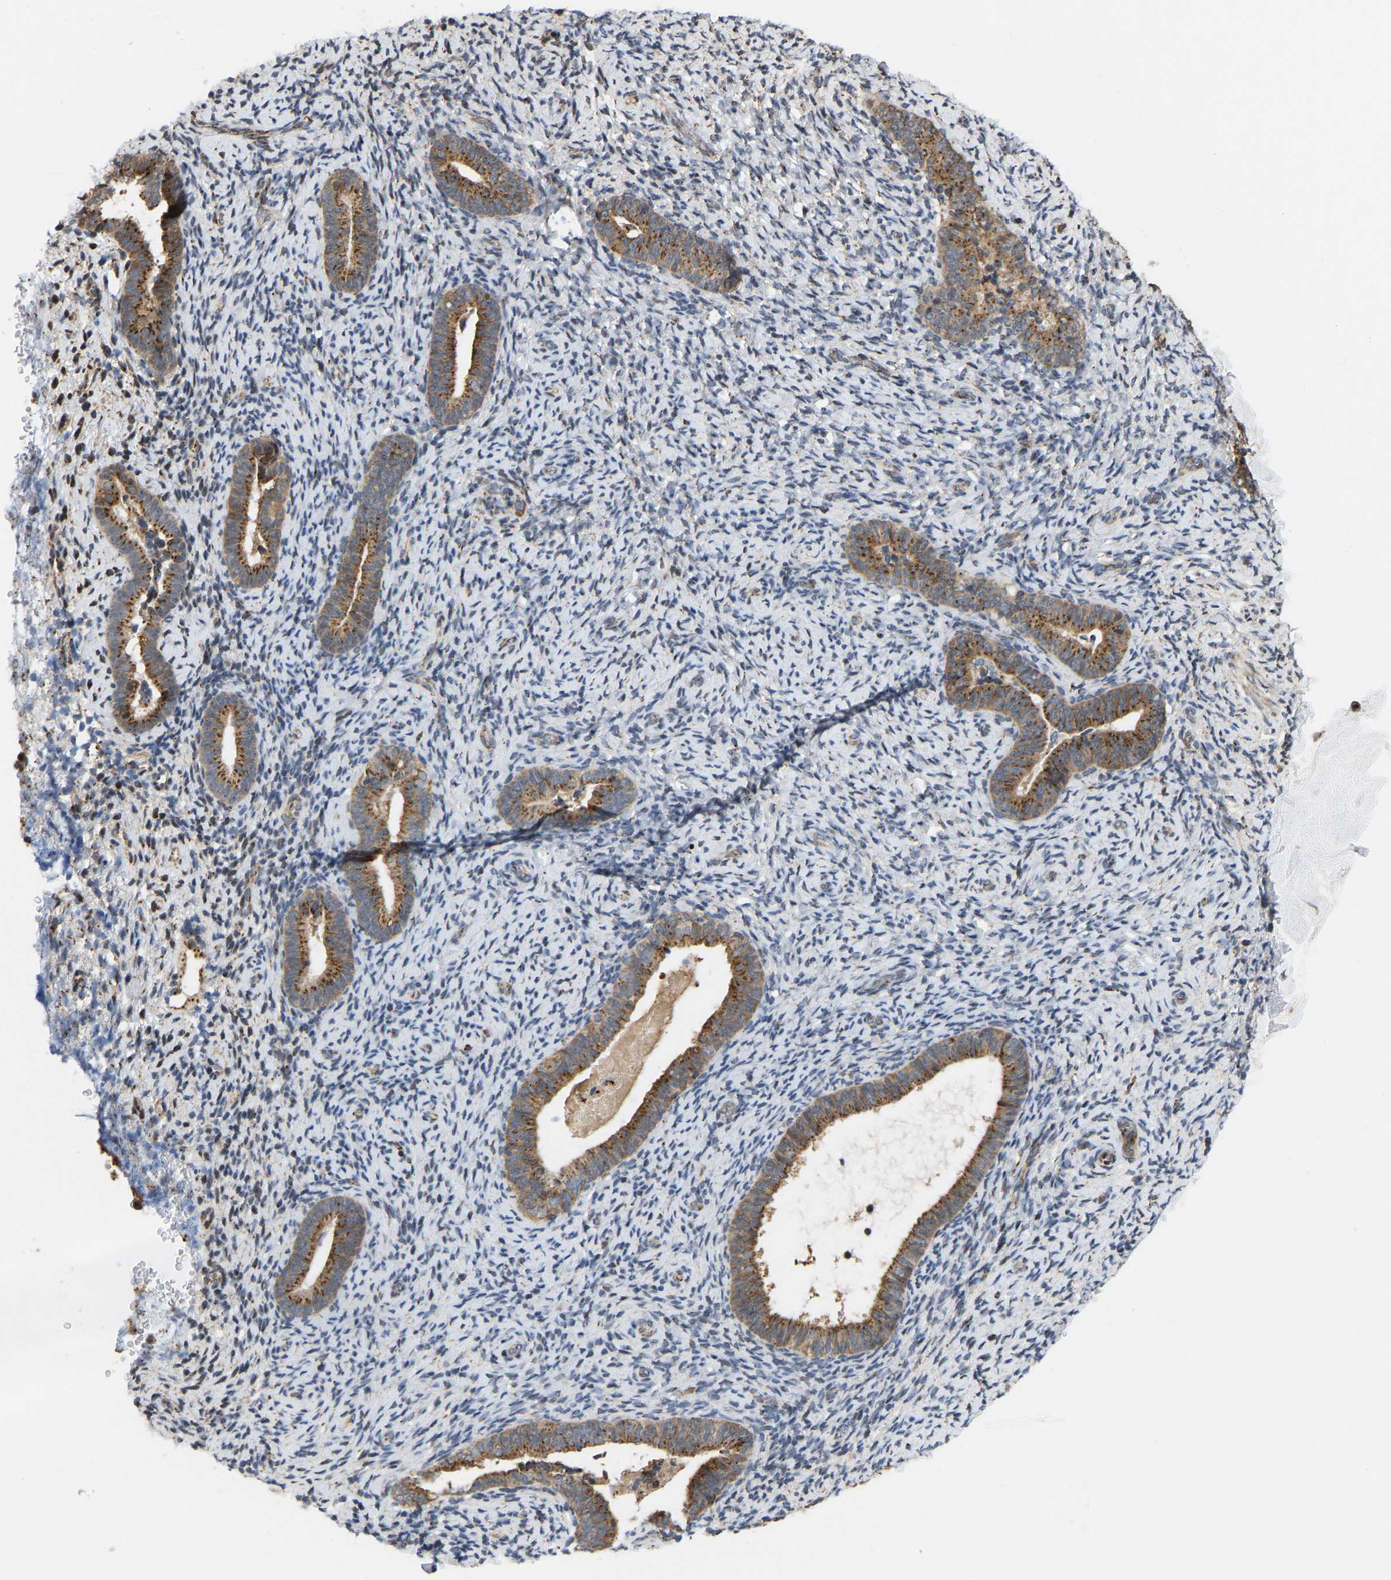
{"staining": {"intensity": "moderate", "quantity": ">75%", "location": "cytoplasmic/membranous"}, "tissue": "endometrium", "cell_type": "Cells in endometrial stroma", "image_type": "normal", "snomed": [{"axis": "morphology", "description": "Normal tissue, NOS"}, {"axis": "topography", "description": "Endometrium"}], "caption": "Endometrium stained with immunohistochemistry shows moderate cytoplasmic/membranous expression in approximately >75% of cells in endometrial stroma. (Stains: DAB in brown, nuclei in blue, Microscopy: brightfield microscopy at high magnification).", "gene": "YIPF4", "patient": {"sex": "female", "age": 51}}